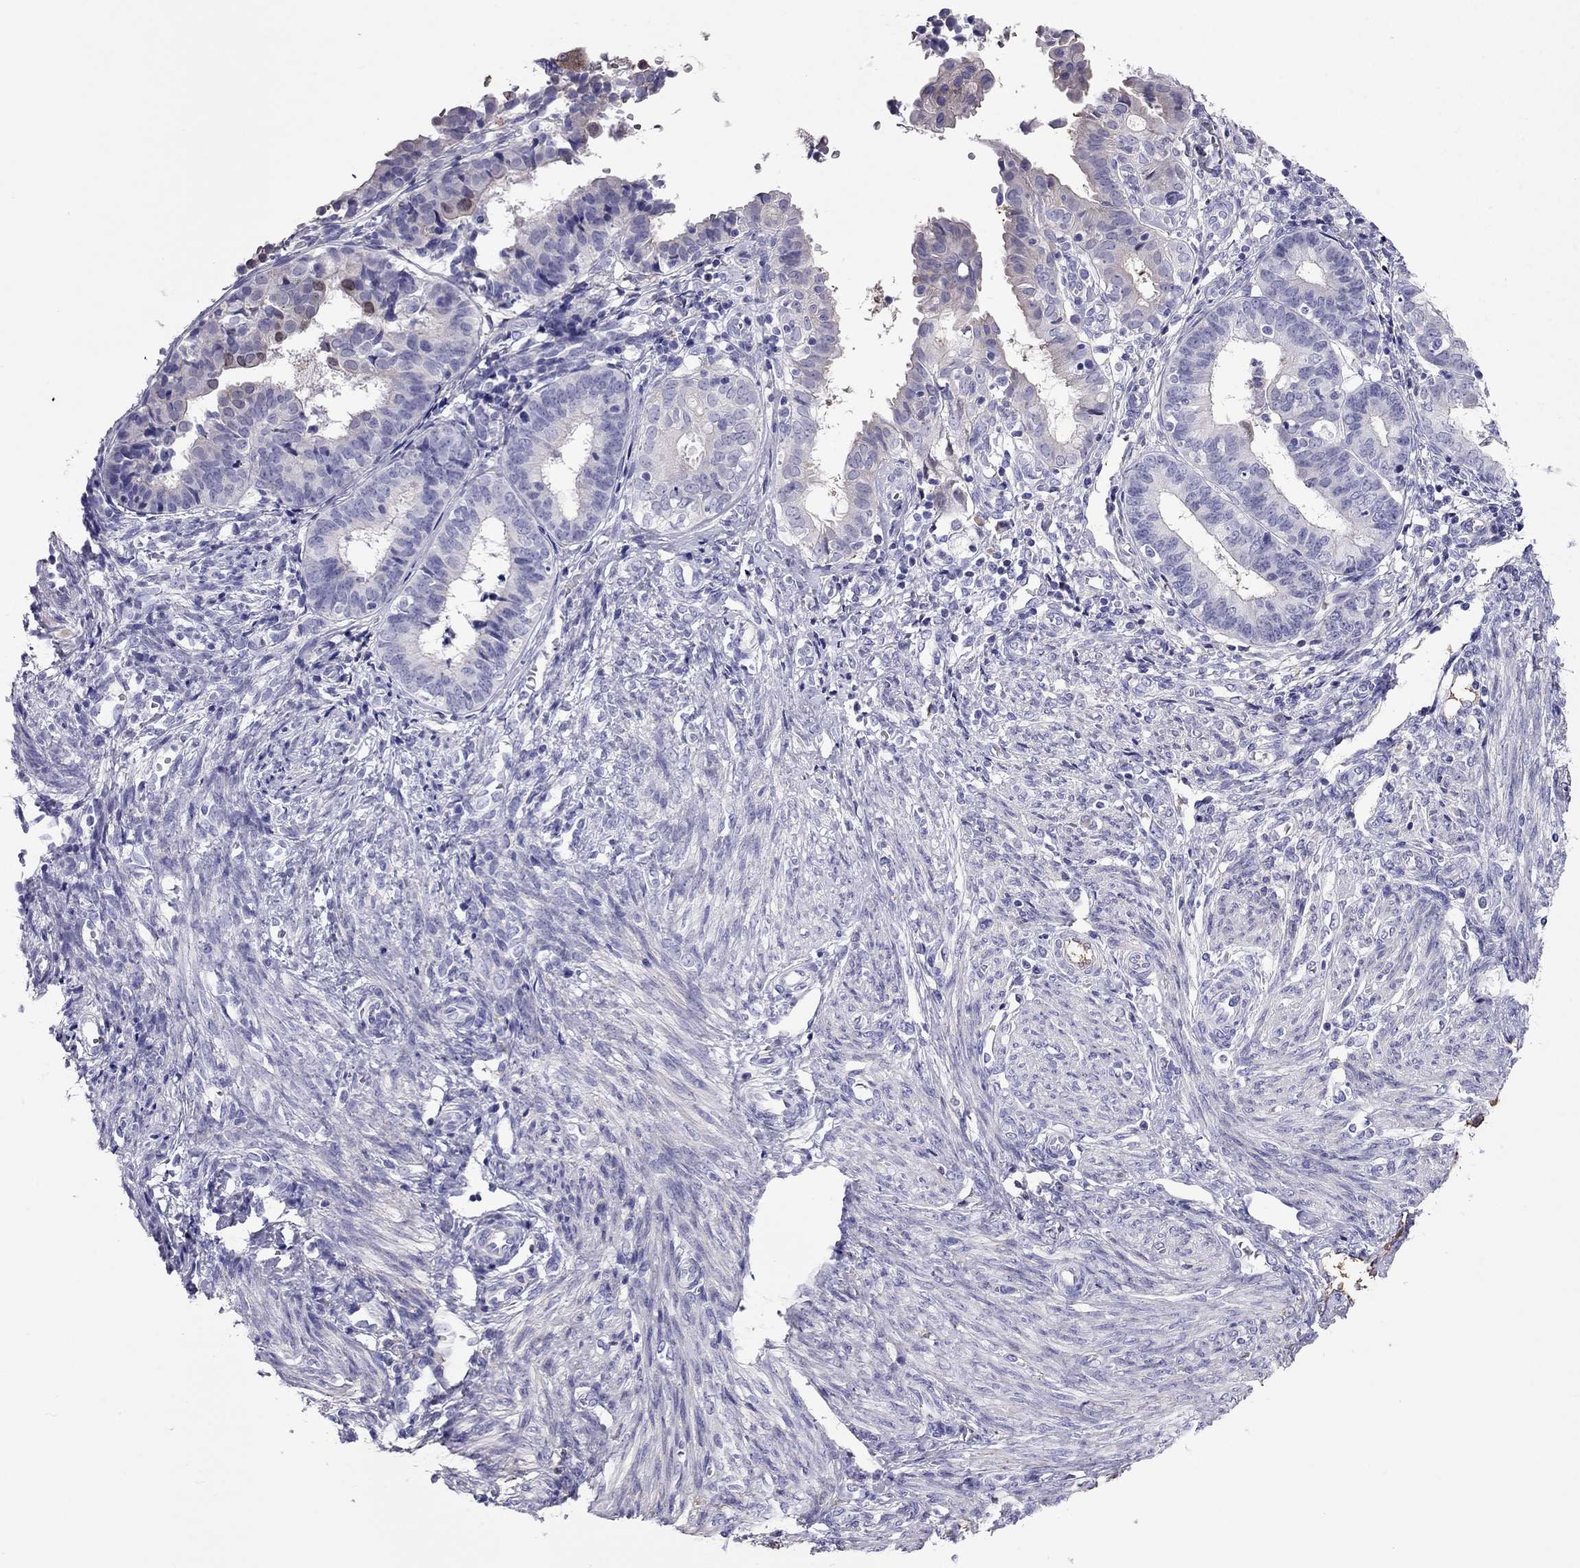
{"staining": {"intensity": "weak", "quantity": "<25%", "location": "cytoplasmic/membranous"}, "tissue": "endometrial cancer", "cell_type": "Tumor cells", "image_type": "cancer", "snomed": [{"axis": "morphology", "description": "Adenocarcinoma, NOS"}, {"axis": "topography", "description": "Endometrium"}], "caption": "IHC photomicrograph of endometrial cancer (adenocarcinoma) stained for a protein (brown), which demonstrates no positivity in tumor cells.", "gene": "TBC1D21", "patient": {"sex": "female", "age": 68}}